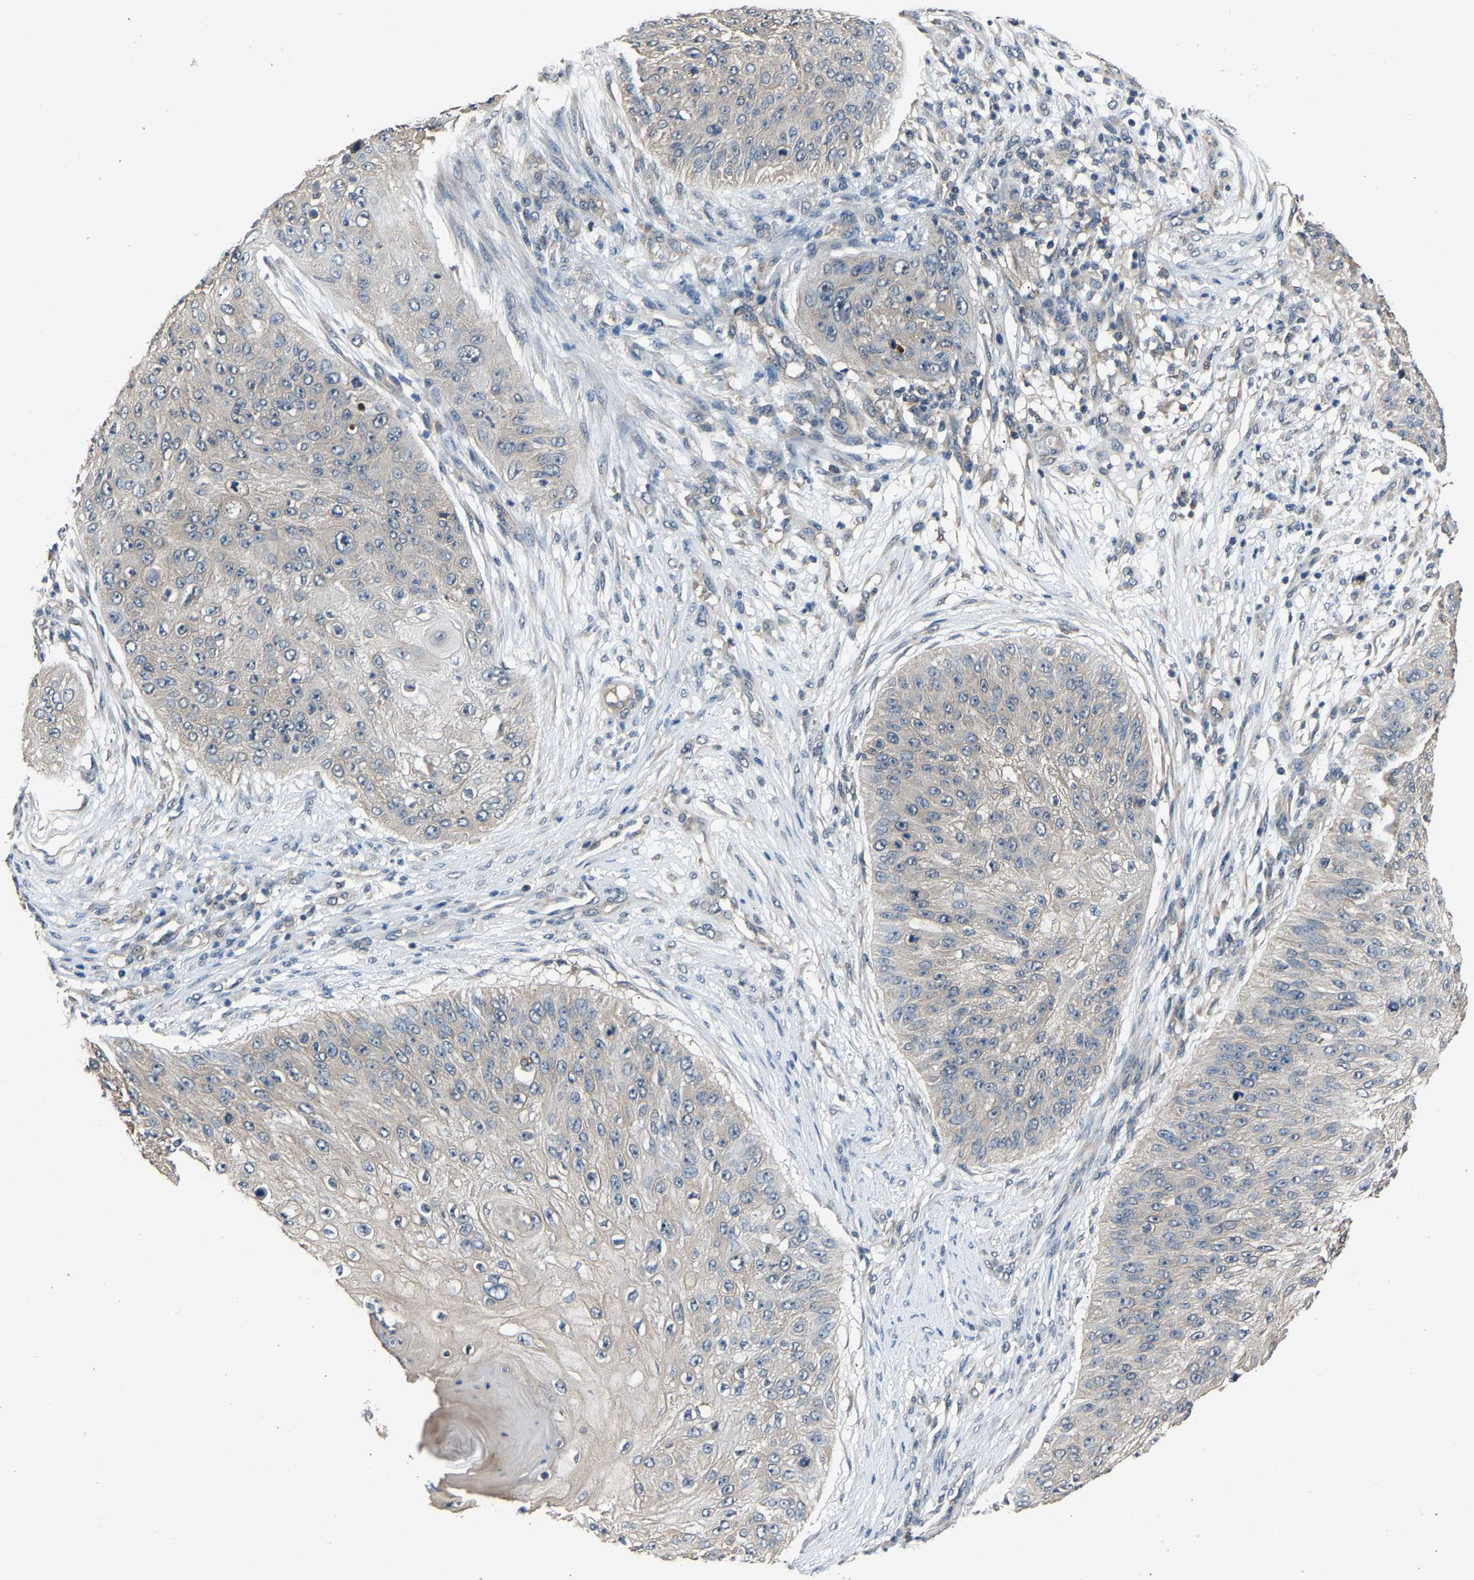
{"staining": {"intensity": "weak", "quantity": "<25%", "location": "cytoplasmic/membranous"}, "tissue": "skin cancer", "cell_type": "Tumor cells", "image_type": "cancer", "snomed": [{"axis": "morphology", "description": "Squamous cell carcinoma, NOS"}, {"axis": "topography", "description": "Skin"}], "caption": "Tumor cells show no significant protein staining in skin squamous cell carcinoma.", "gene": "ABCC9", "patient": {"sex": "female", "age": 80}}